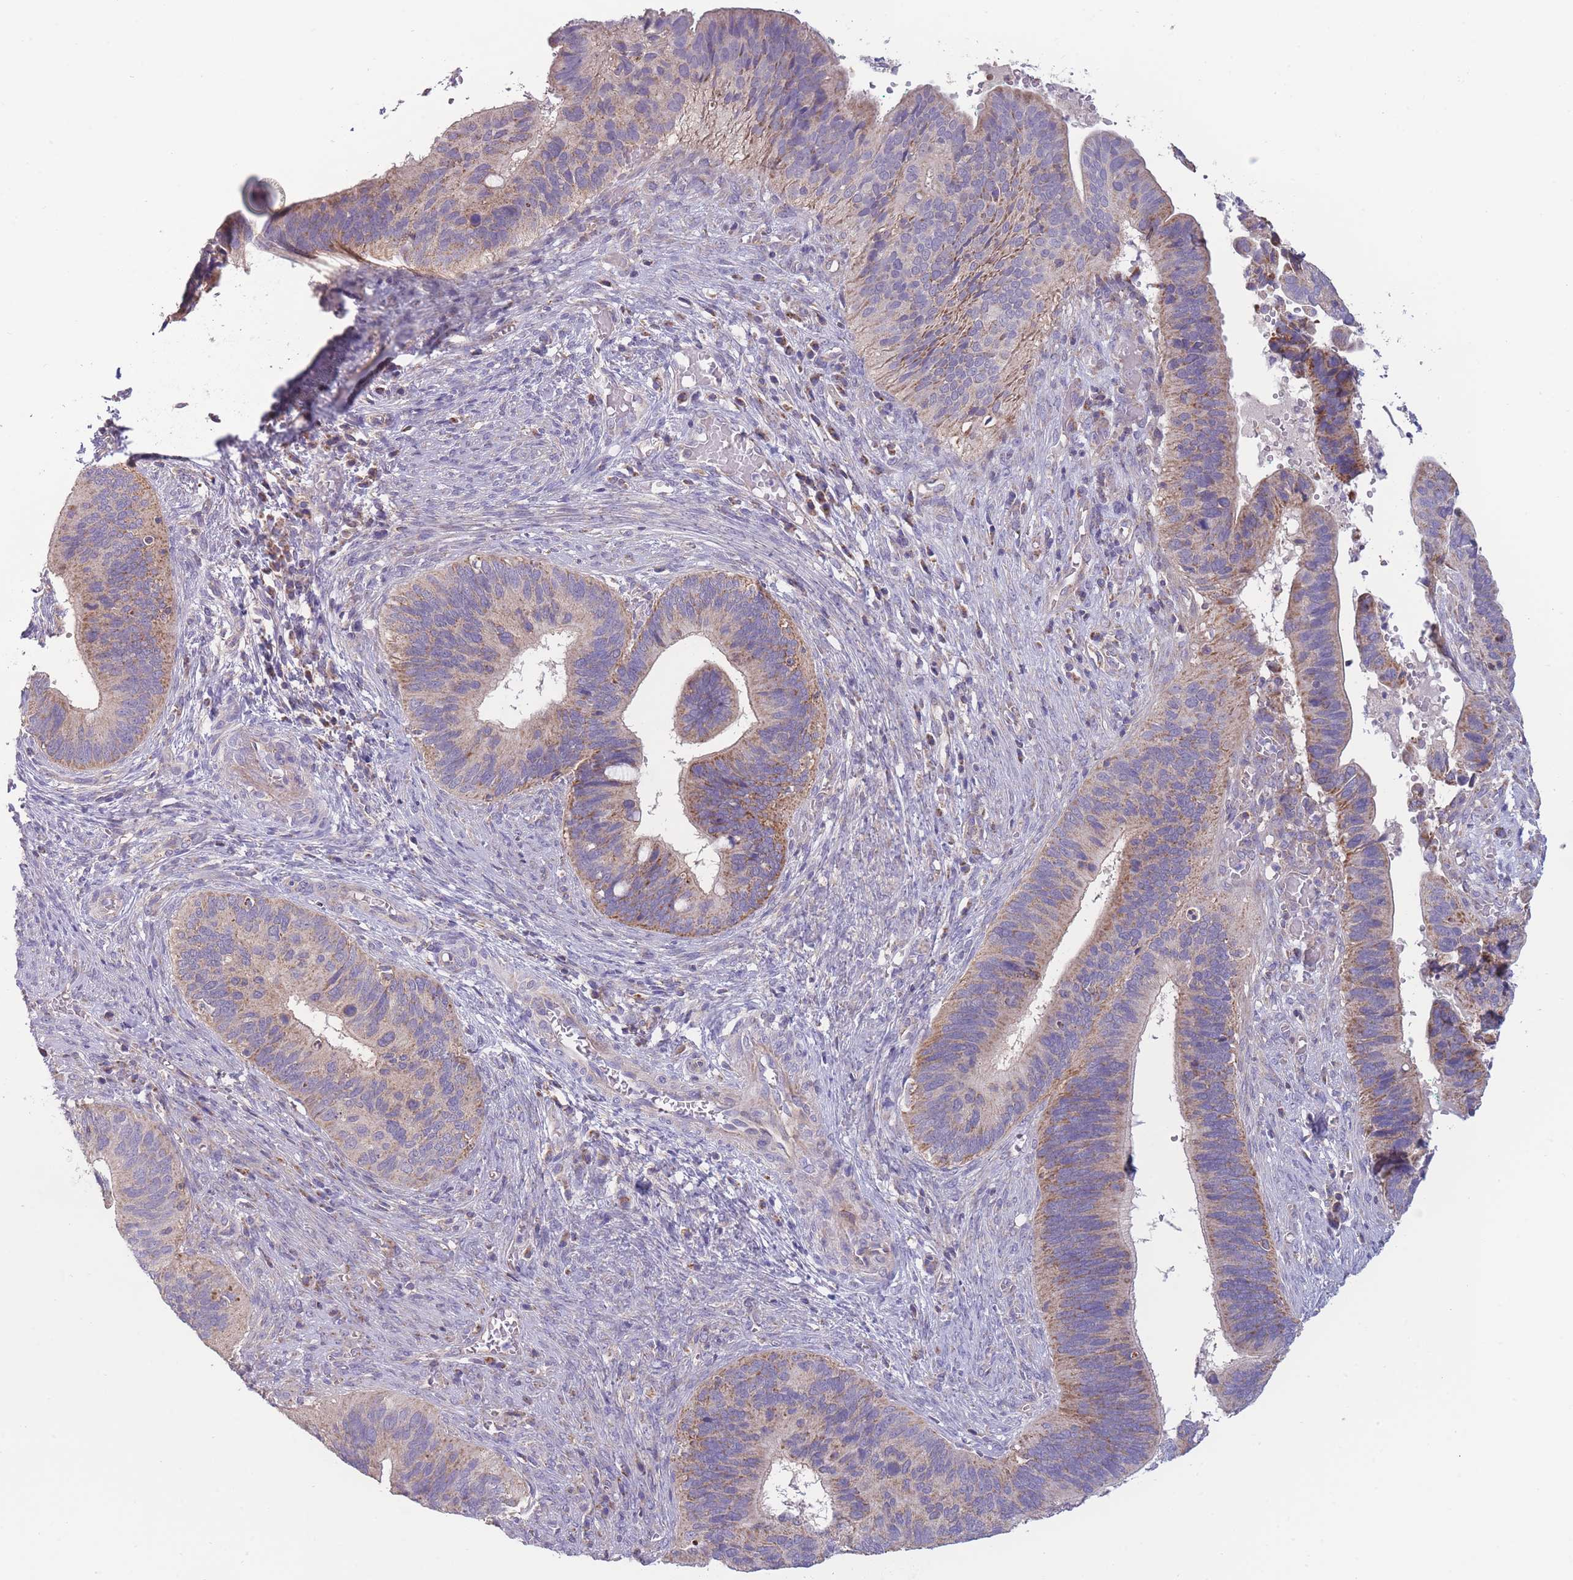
{"staining": {"intensity": "moderate", "quantity": "25%-75%", "location": "cytoplasmic/membranous"}, "tissue": "cervical cancer", "cell_type": "Tumor cells", "image_type": "cancer", "snomed": [{"axis": "morphology", "description": "Adenocarcinoma, NOS"}, {"axis": "topography", "description": "Cervix"}], "caption": "Immunohistochemistry image of cervical cancer (adenocarcinoma) stained for a protein (brown), which demonstrates medium levels of moderate cytoplasmic/membranous expression in about 25%-75% of tumor cells.", "gene": "SLC25A42", "patient": {"sex": "female", "age": 42}}